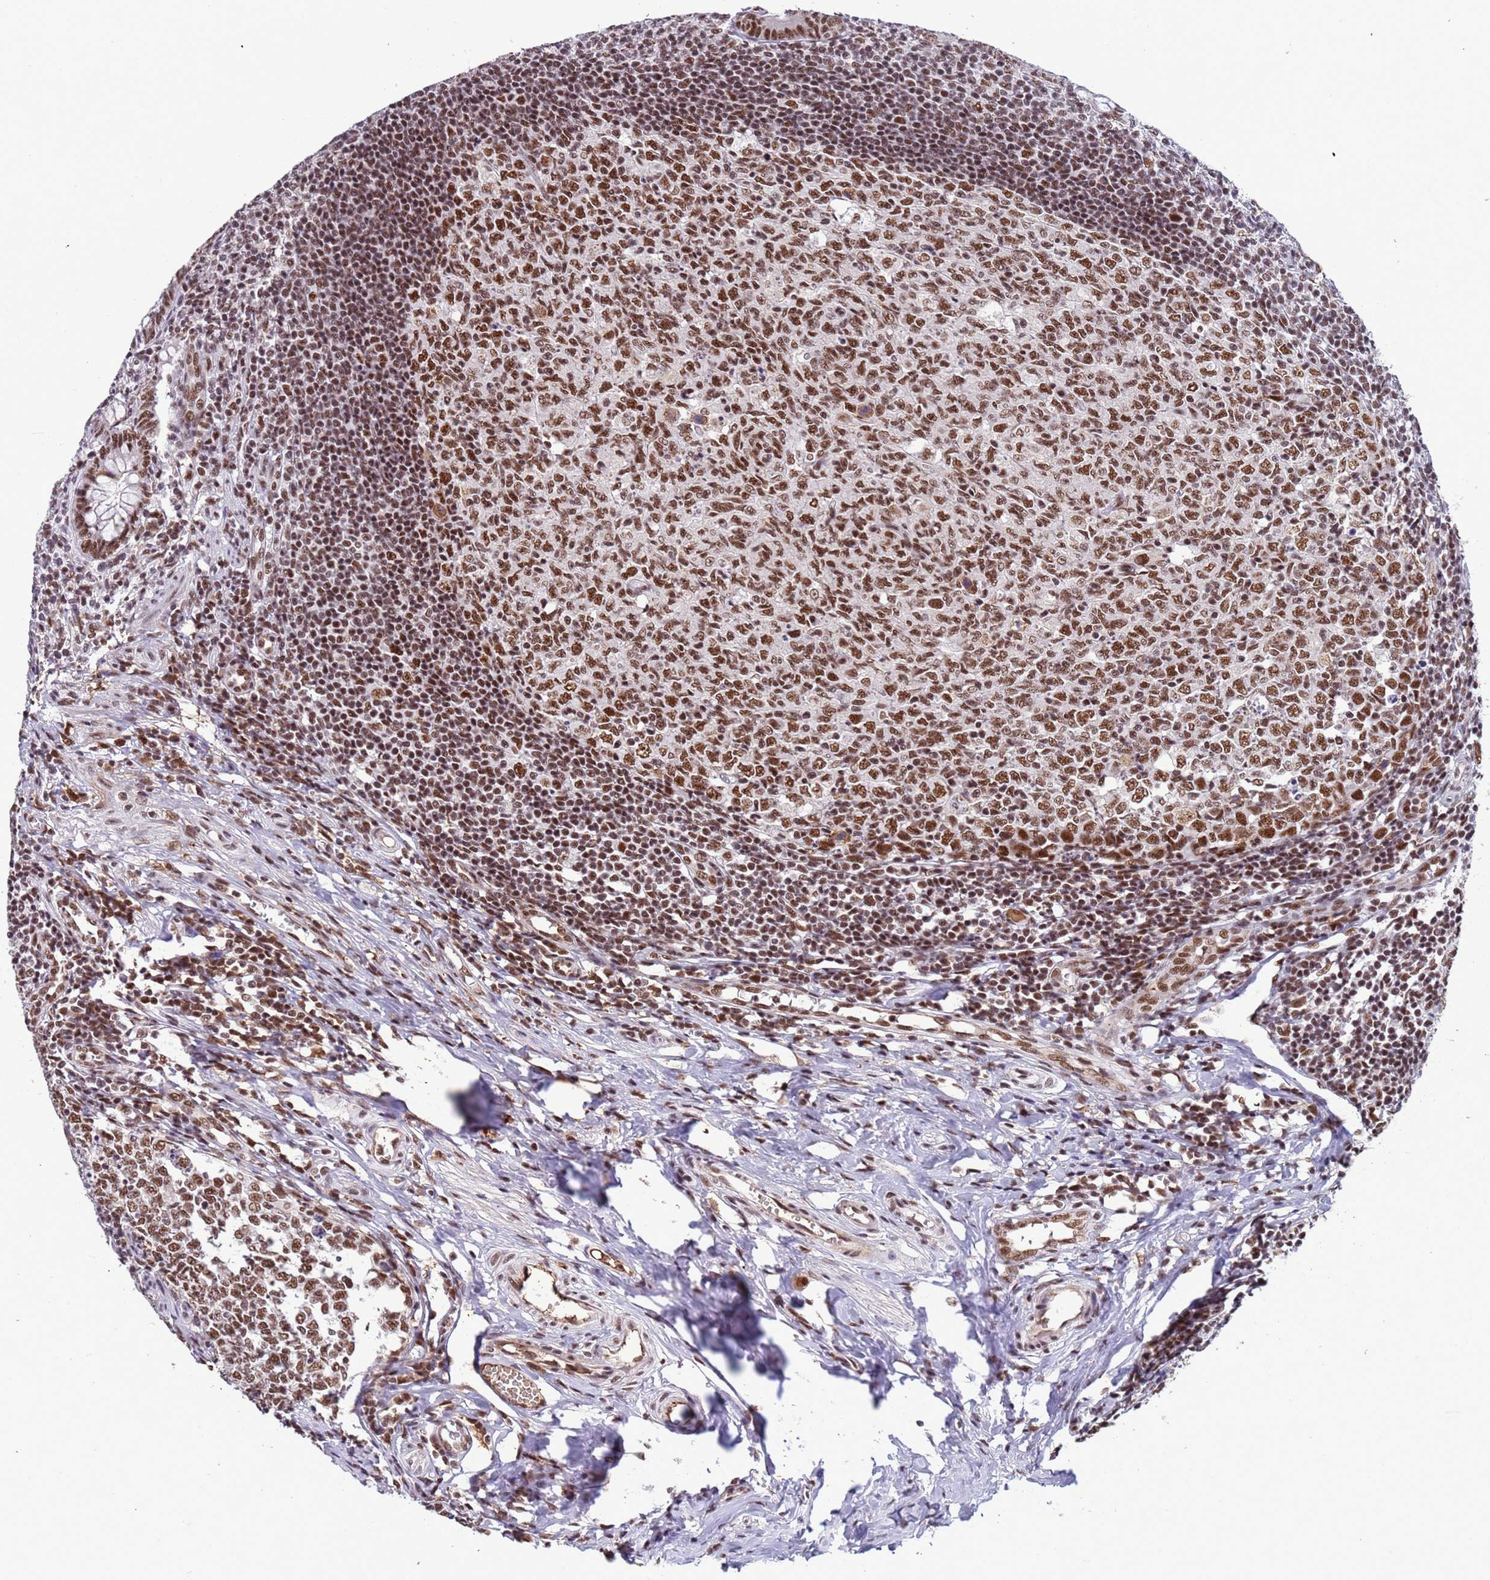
{"staining": {"intensity": "strong", "quantity": ">75%", "location": "nuclear"}, "tissue": "appendix", "cell_type": "Glandular cells", "image_type": "normal", "snomed": [{"axis": "morphology", "description": "Normal tissue, NOS"}, {"axis": "topography", "description": "Appendix"}], "caption": "Protein analysis of benign appendix exhibits strong nuclear positivity in about >75% of glandular cells.", "gene": "SRRT", "patient": {"sex": "male", "age": 14}}